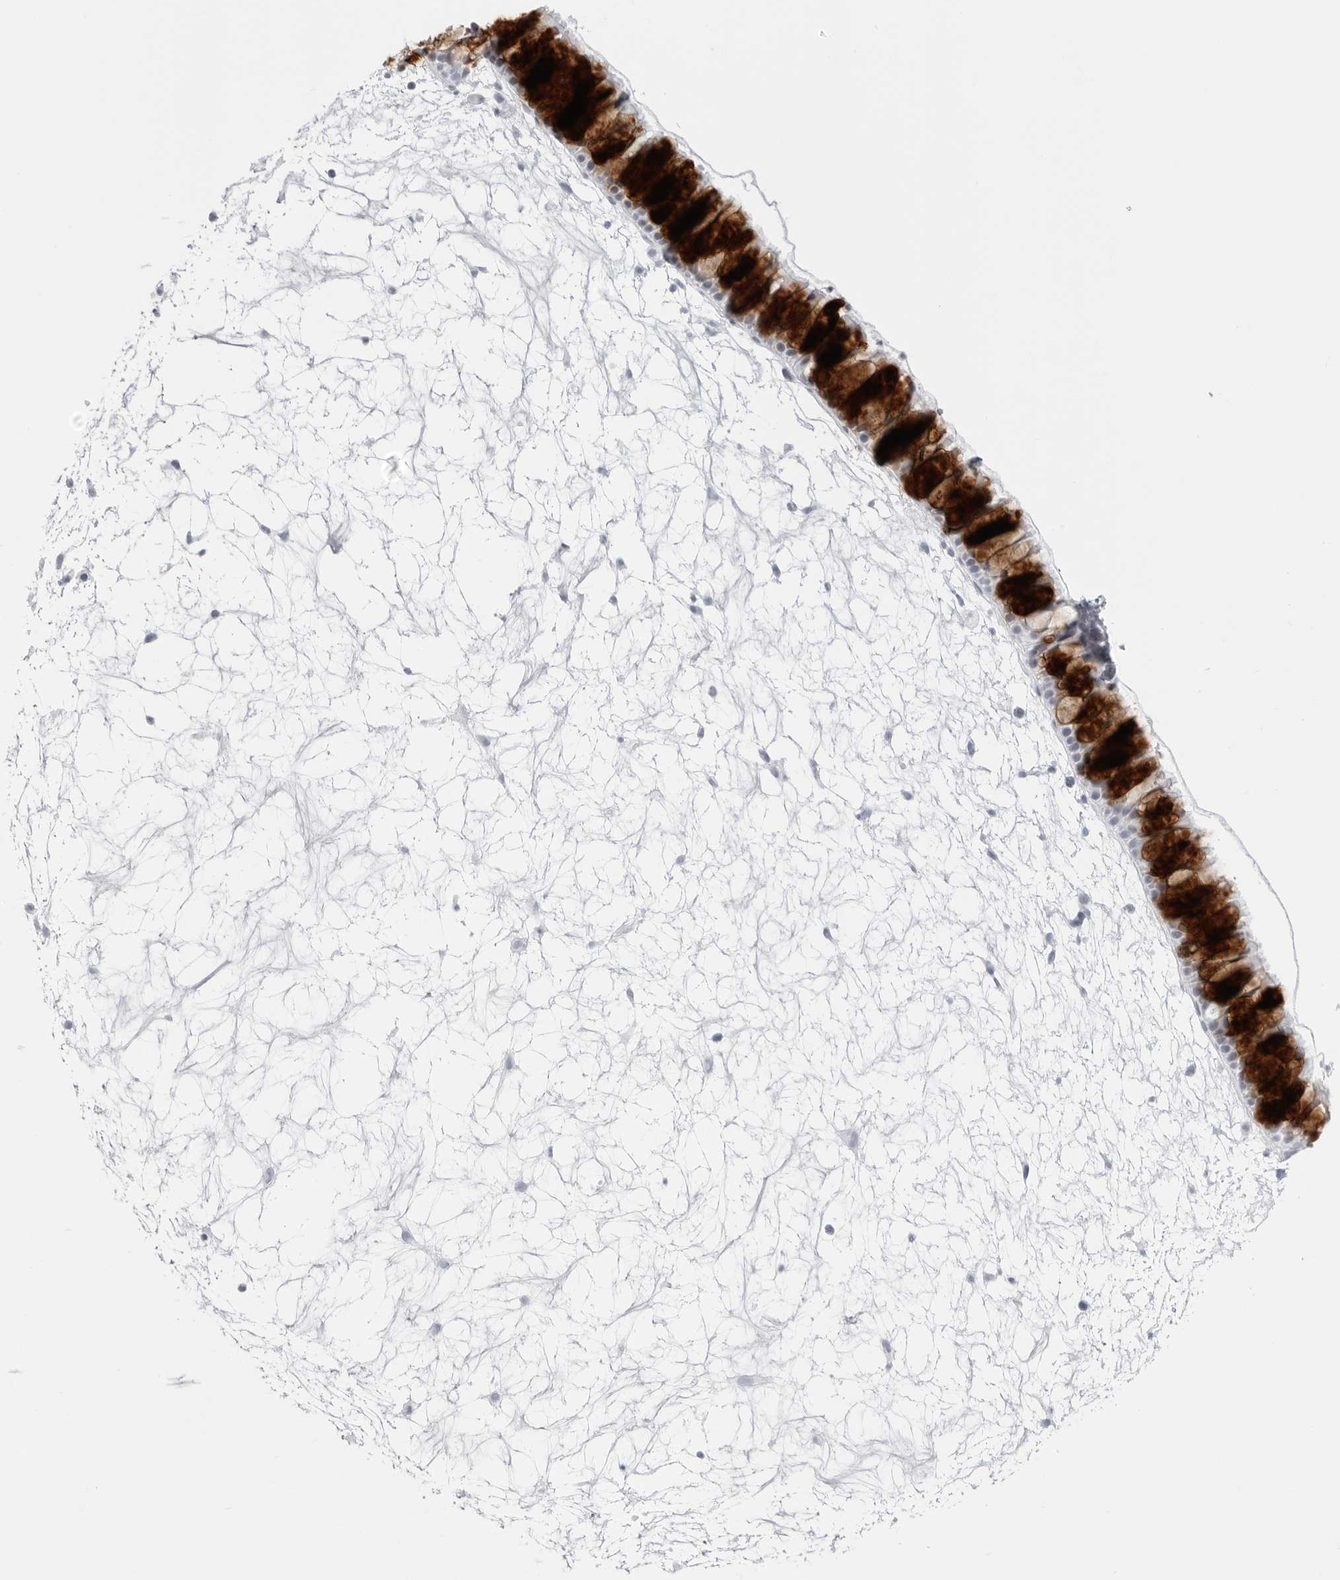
{"staining": {"intensity": "negative", "quantity": "none", "location": "none"}, "tissue": "nasopharynx", "cell_type": "Respiratory epithelial cells", "image_type": "normal", "snomed": [{"axis": "morphology", "description": "Normal tissue, NOS"}, {"axis": "topography", "description": "Nasopharynx"}], "caption": "DAB immunohistochemical staining of benign nasopharynx shows no significant expression in respiratory epithelial cells.", "gene": "CST2", "patient": {"sex": "male", "age": 64}}